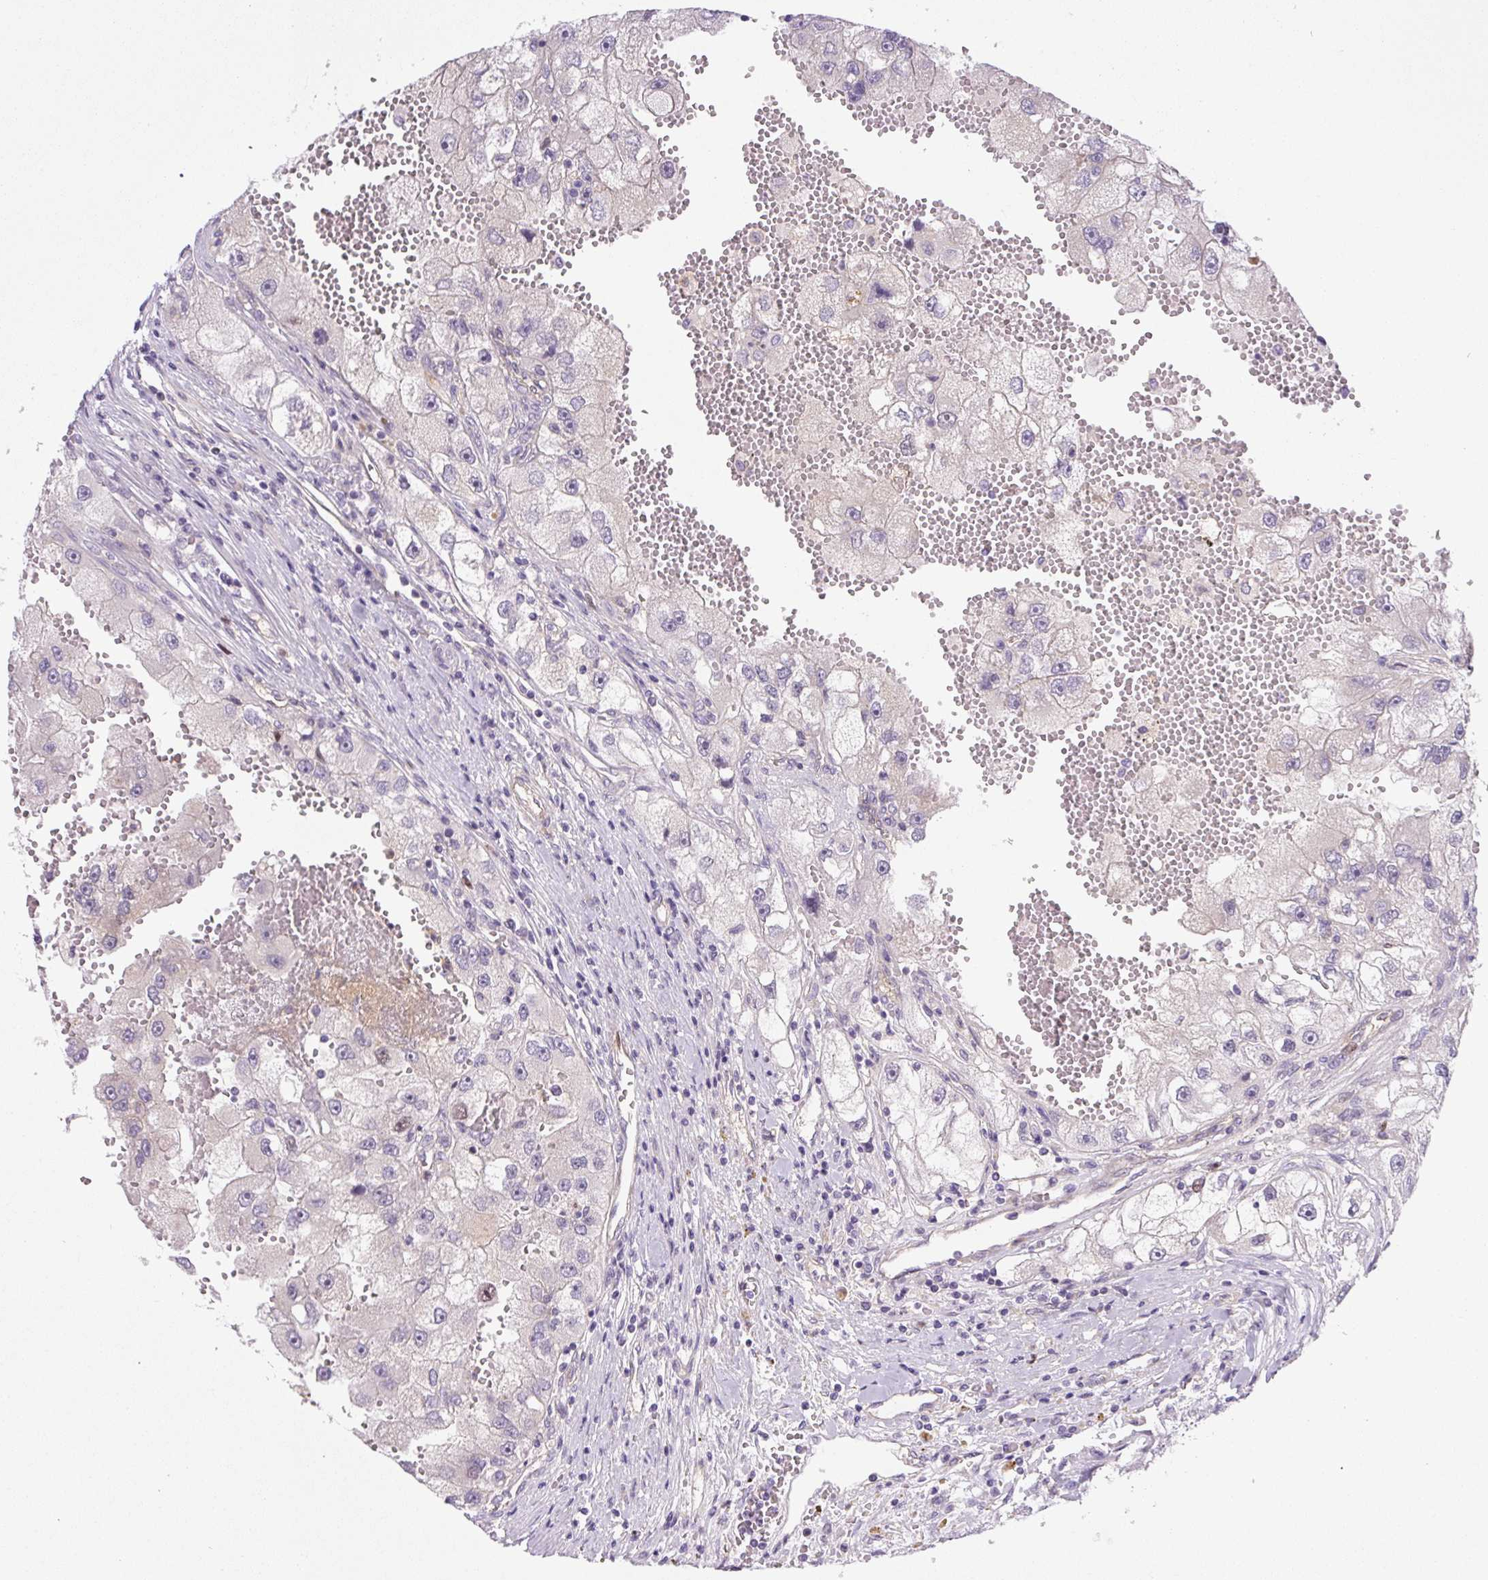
{"staining": {"intensity": "negative", "quantity": "none", "location": "none"}, "tissue": "renal cancer", "cell_type": "Tumor cells", "image_type": "cancer", "snomed": [{"axis": "morphology", "description": "Adenocarcinoma, NOS"}, {"axis": "topography", "description": "Kidney"}], "caption": "This is a histopathology image of immunohistochemistry staining of renal adenocarcinoma, which shows no positivity in tumor cells. (DAB IHC visualized using brightfield microscopy, high magnification).", "gene": "KIFC1", "patient": {"sex": "male", "age": 63}}